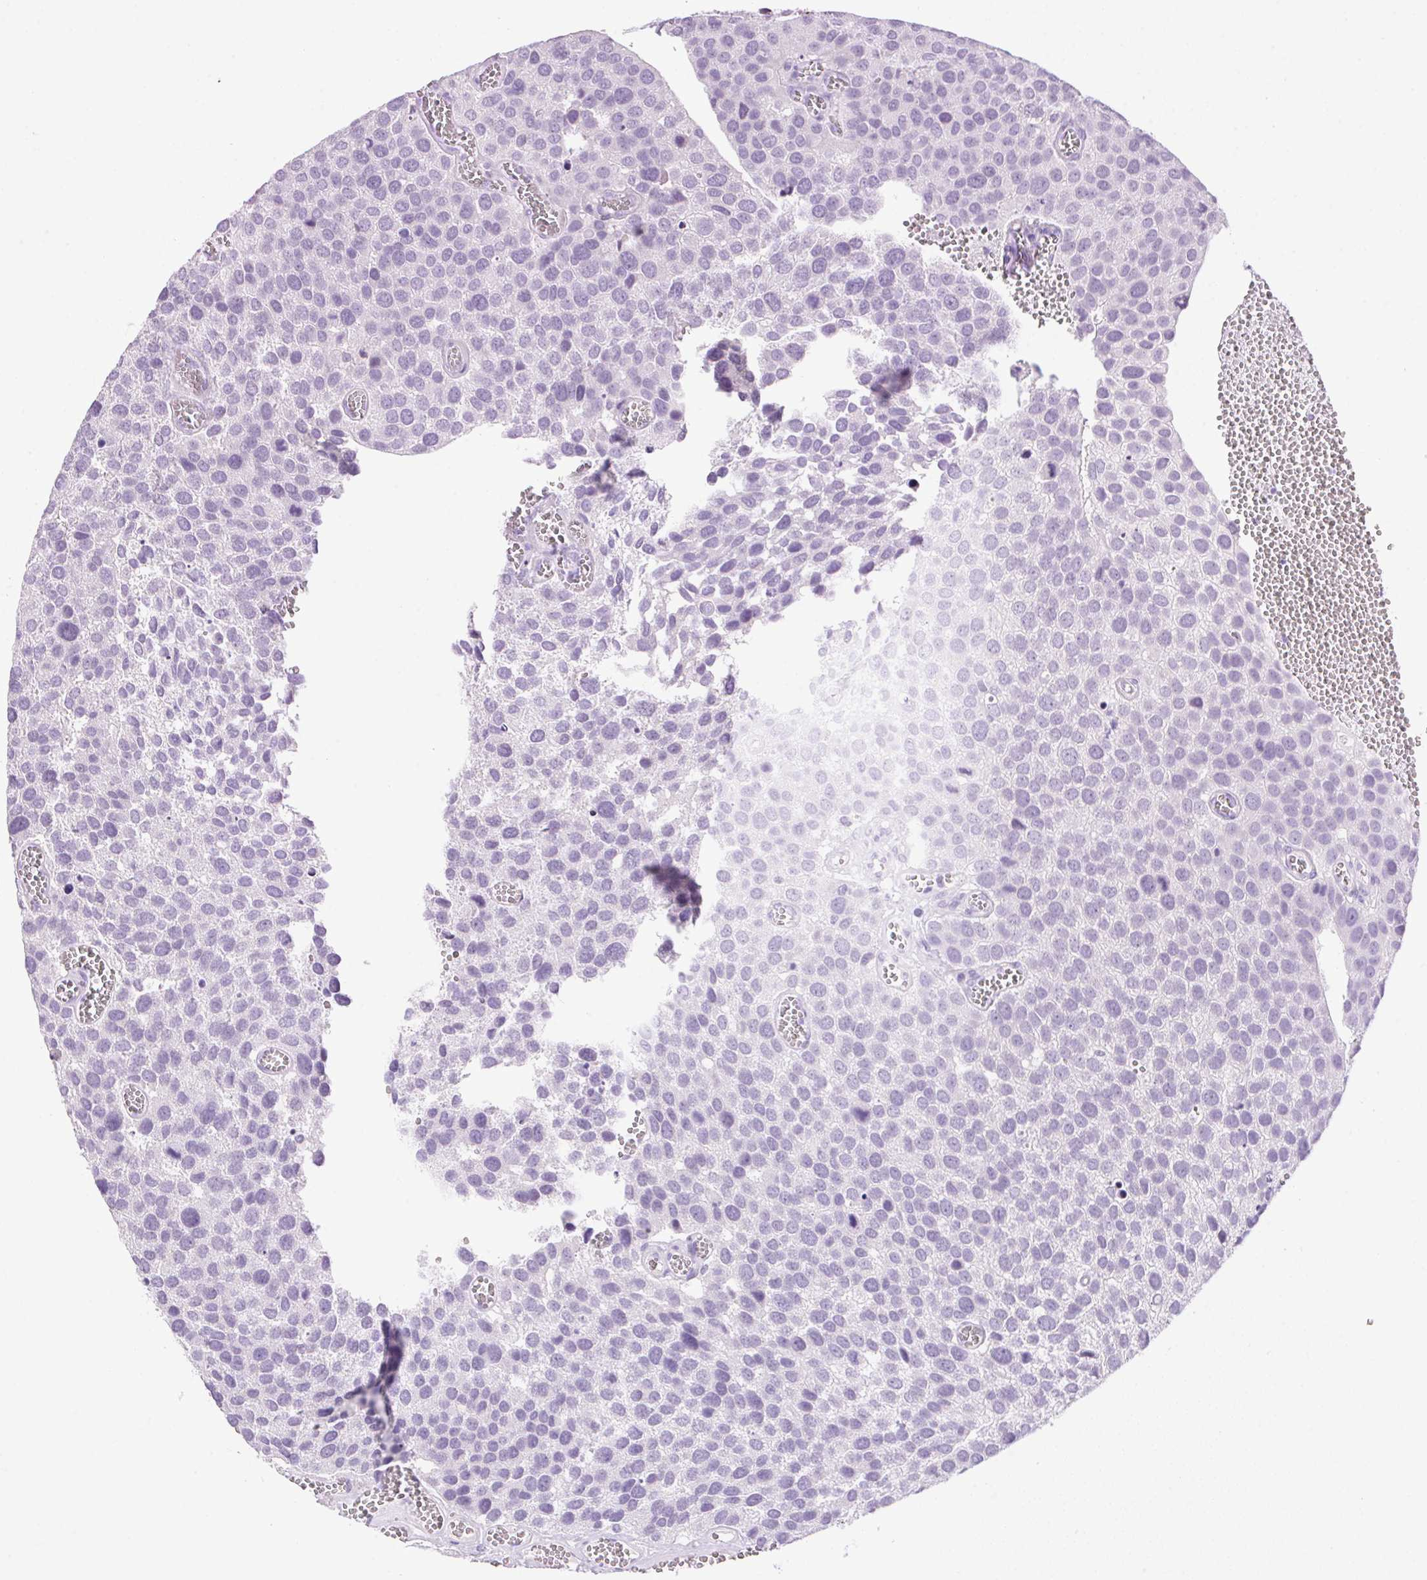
{"staining": {"intensity": "negative", "quantity": "none", "location": "none"}, "tissue": "urothelial cancer", "cell_type": "Tumor cells", "image_type": "cancer", "snomed": [{"axis": "morphology", "description": "Urothelial carcinoma, Low grade"}, {"axis": "topography", "description": "Urinary bladder"}], "caption": "Immunohistochemistry (IHC) histopathology image of neoplastic tissue: urothelial cancer stained with DAB shows no significant protein positivity in tumor cells.", "gene": "TMEM88B", "patient": {"sex": "female", "age": 69}}